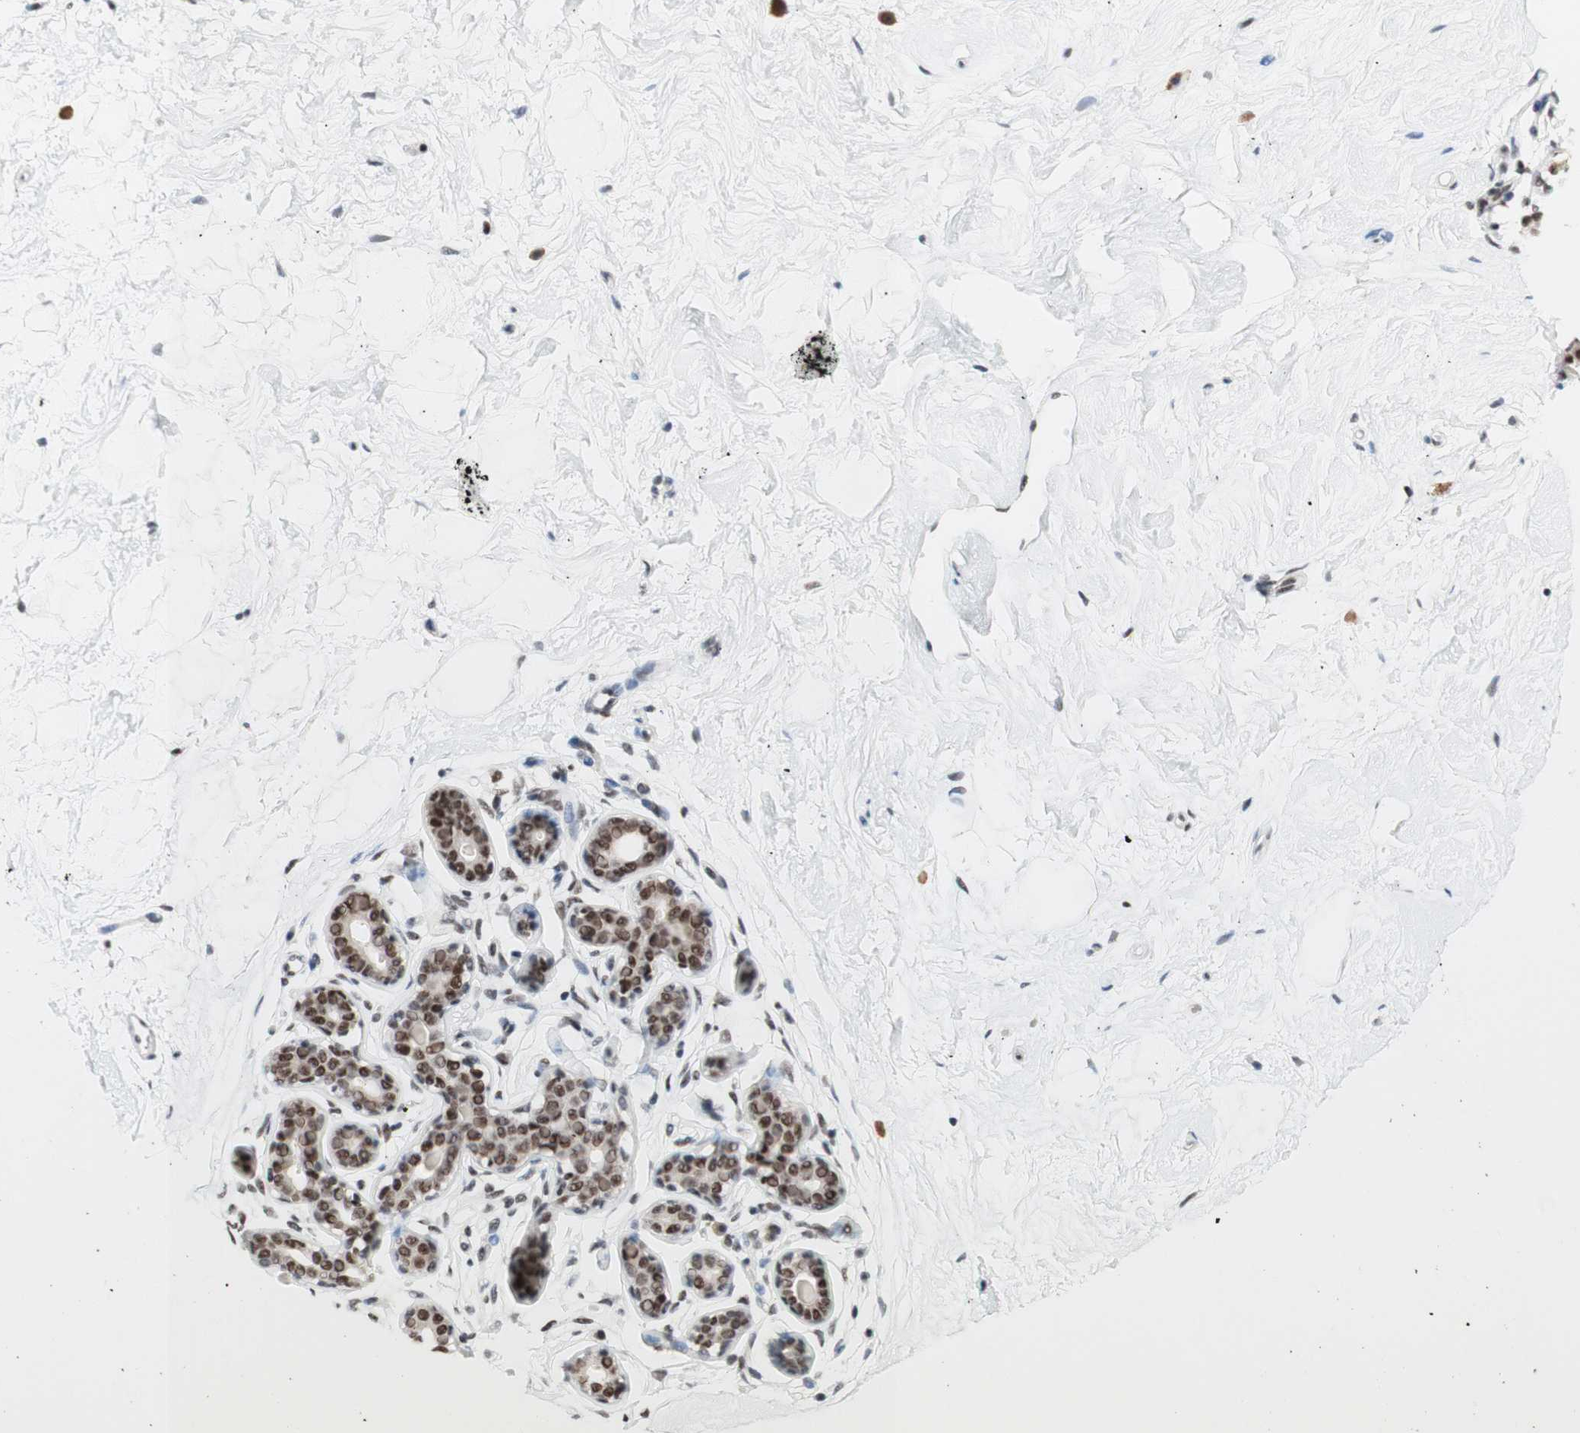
{"staining": {"intensity": "negative", "quantity": "none", "location": "none"}, "tissue": "breast", "cell_type": "Adipocytes", "image_type": "normal", "snomed": [{"axis": "morphology", "description": "Normal tissue, NOS"}, {"axis": "topography", "description": "Breast"}], "caption": "This image is of unremarkable breast stained with IHC to label a protein in brown with the nuclei are counter-stained blue. There is no expression in adipocytes. (Brightfield microscopy of DAB immunohistochemistry at high magnification).", "gene": "PRPF19", "patient": {"sex": "female", "age": 23}}